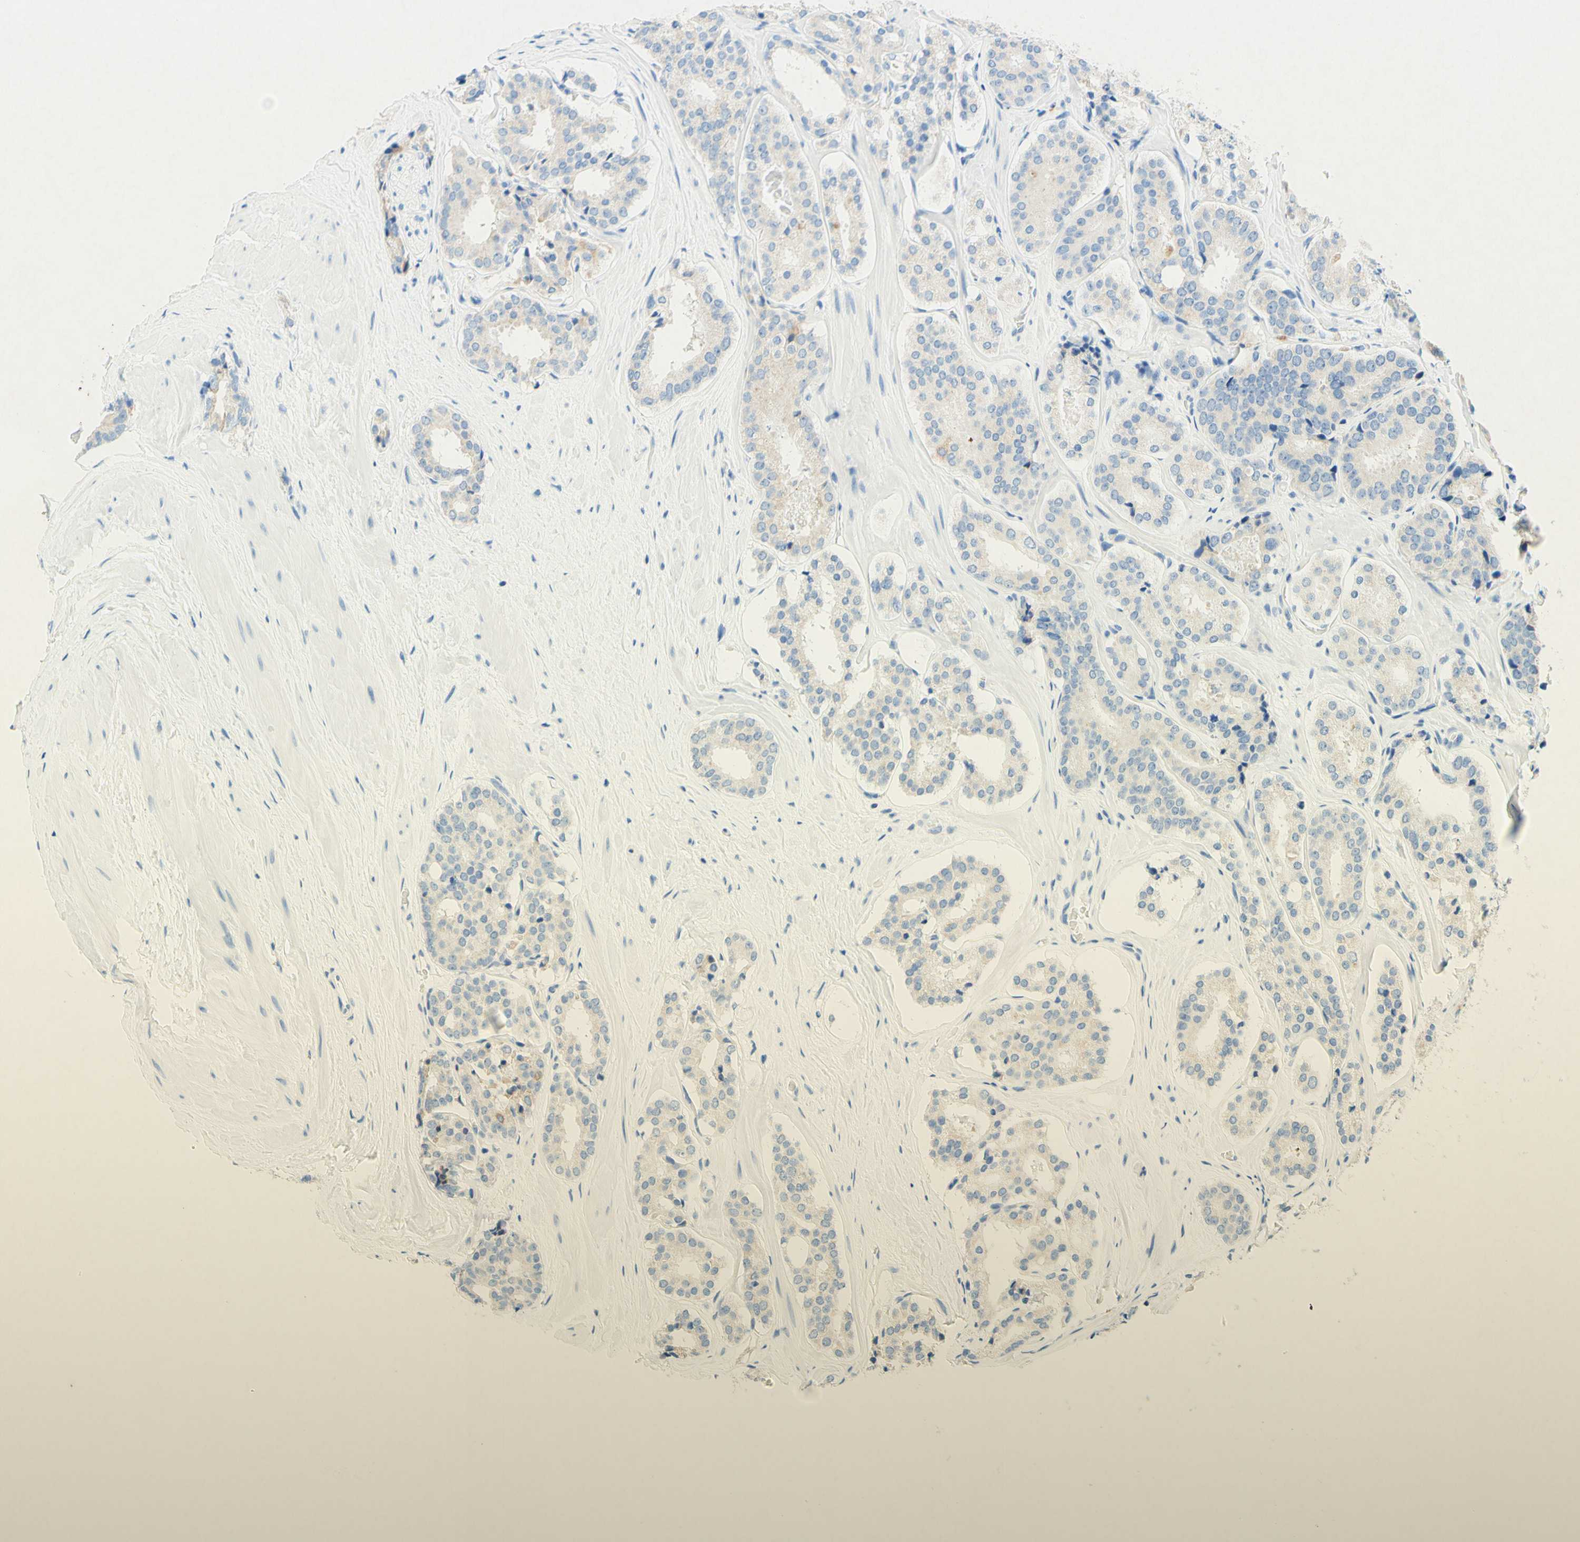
{"staining": {"intensity": "weak", "quantity": "25%-75%", "location": "cytoplasmic/membranous"}, "tissue": "prostate cancer", "cell_type": "Tumor cells", "image_type": "cancer", "snomed": [{"axis": "morphology", "description": "Adenocarcinoma, High grade"}, {"axis": "topography", "description": "Prostate"}], "caption": "Immunohistochemical staining of human prostate cancer shows weak cytoplasmic/membranous protein expression in about 25%-75% of tumor cells.", "gene": "SLC46A1", "patient": {"sex": "male", "age": 60}}